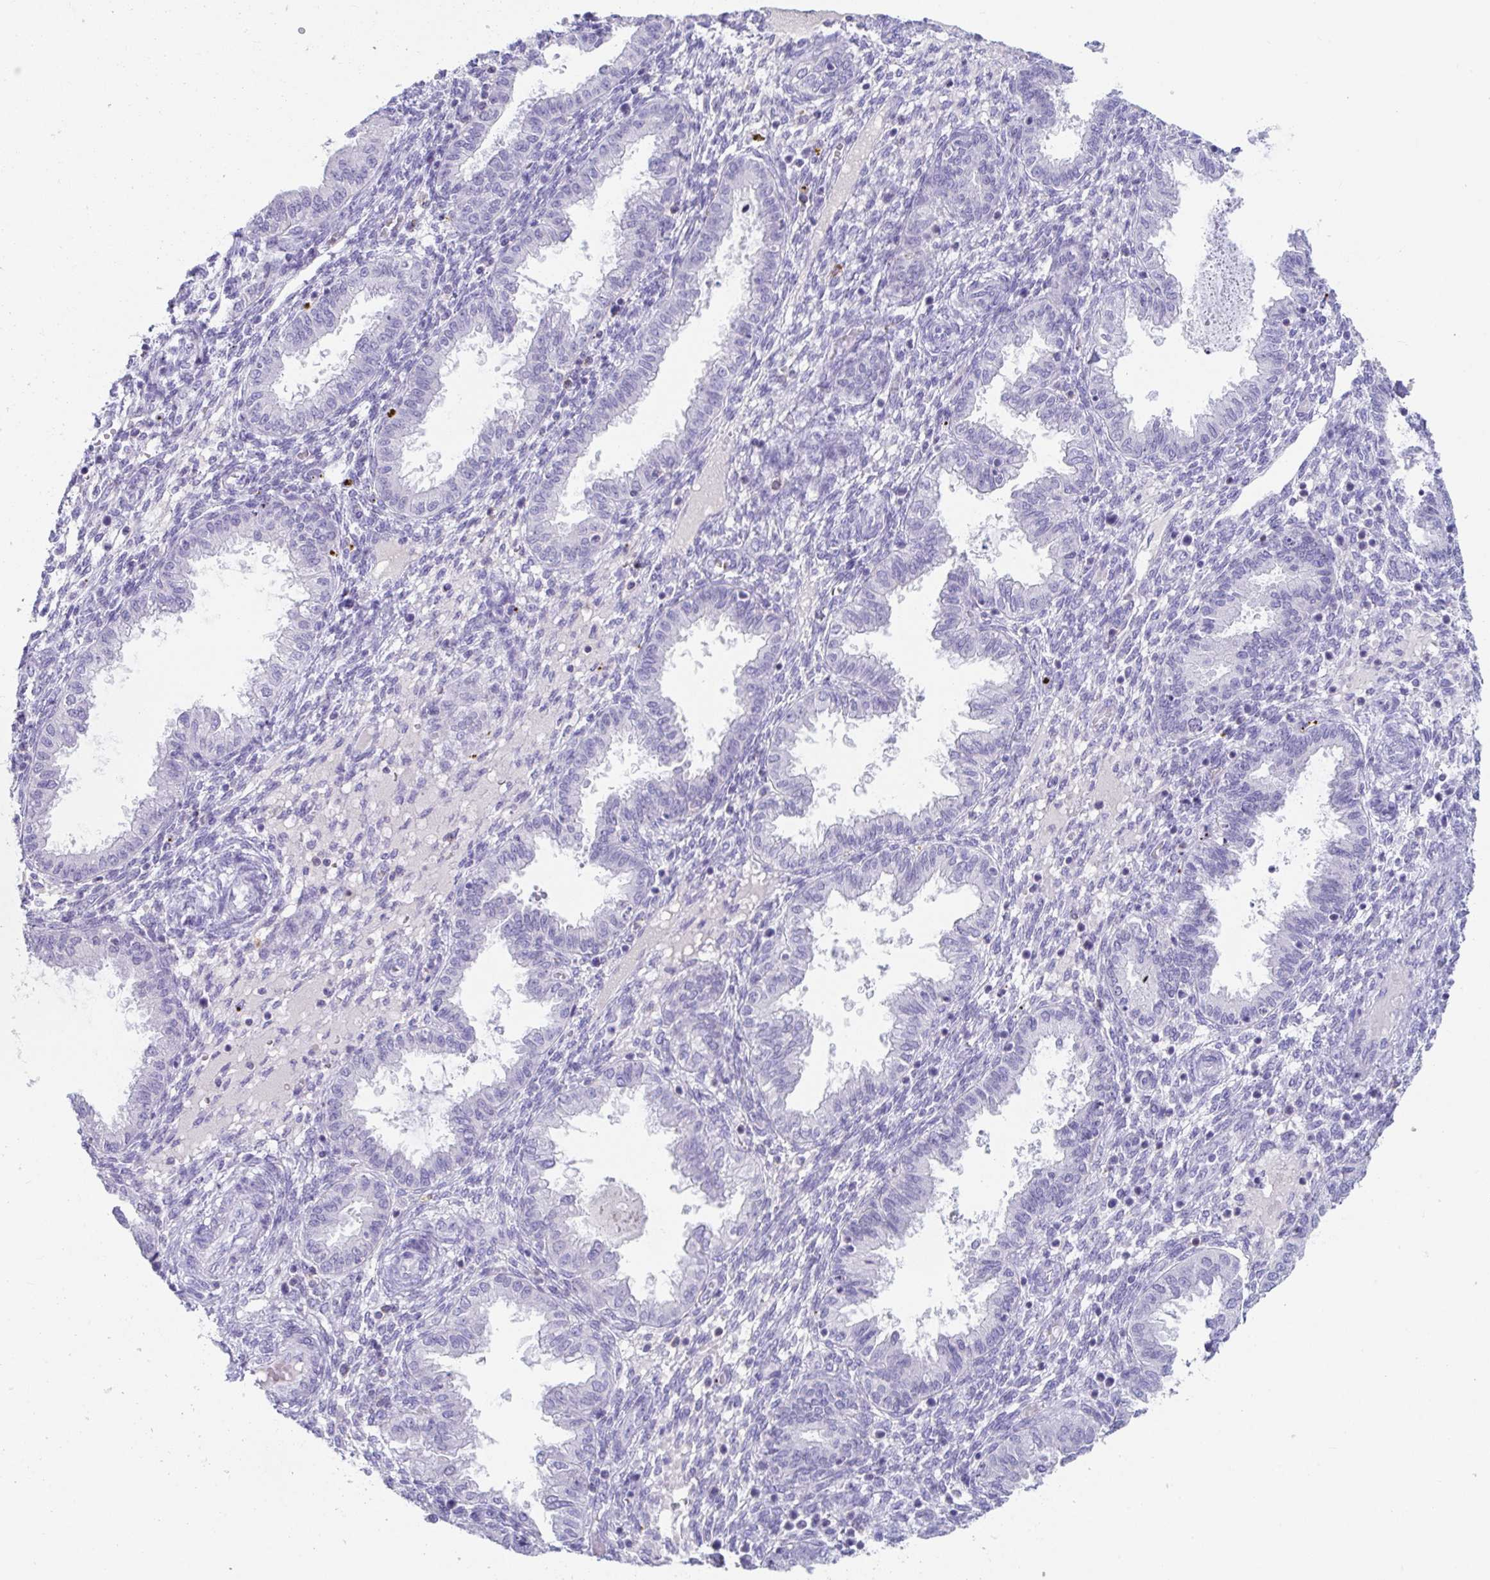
{"staining": {"intensity": "negative", "quantity": "none", "location": "none"}, "tissue": "endometrium", "cell_type": "Cells in endometrial stroma", "image_type": "normal", "snomed": [{"axis": "morphology", "description": "Normal tissue, NOS"}, {"axis": "topography", "description": "Endometrium"}], "caption": "The immunohistochemistry (IHC) micrograph has no significant staining in cells in endometrial stroma of endometrium.", "gene": "PLA2G1B", "patient": {"sex": "female", "age": 33}}